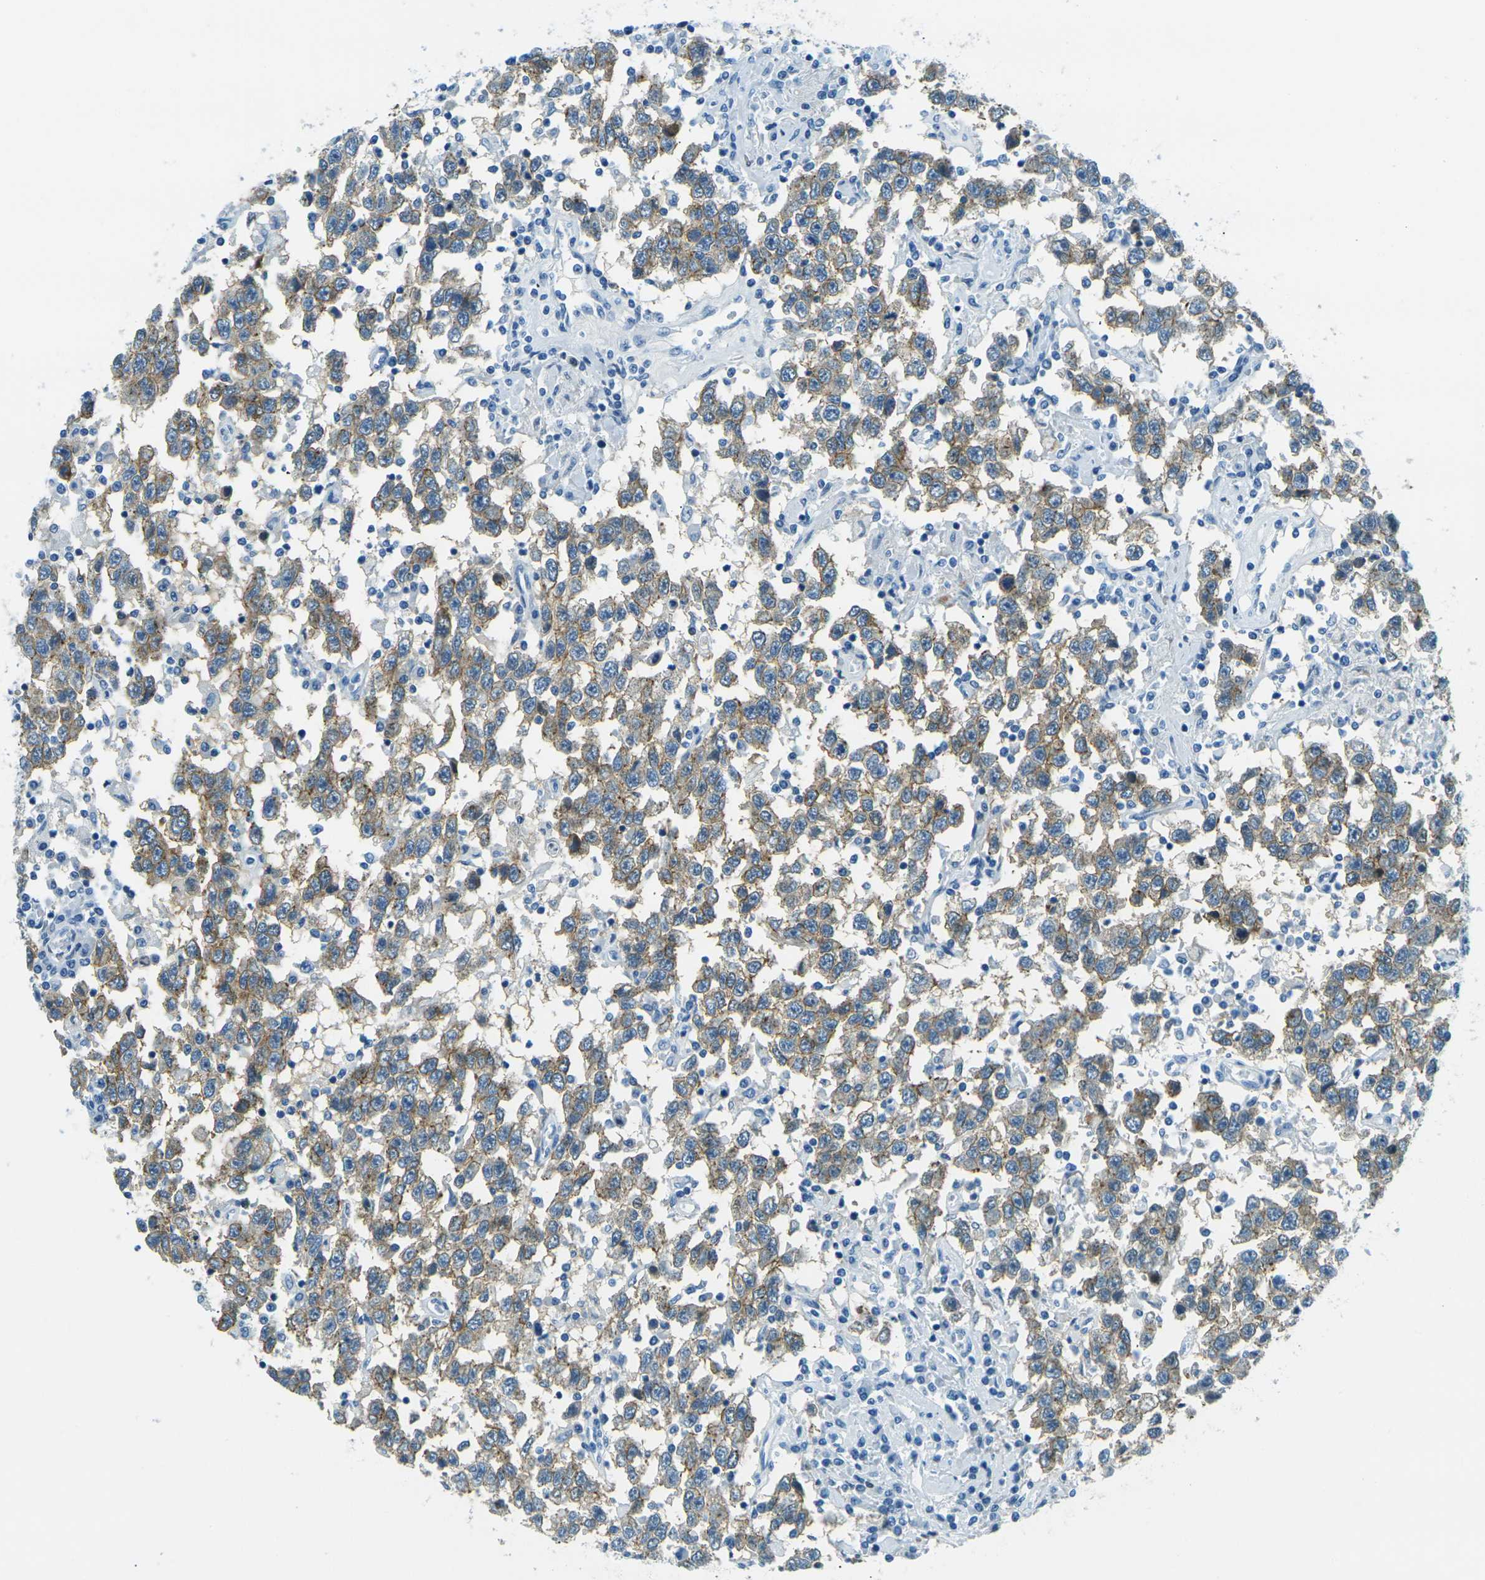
{"staining": {"intensity": "moderate", "quantity": ">75%", "location": "cytoplasmic/membranous"}, "tissue": "testis cancer", "cell_type": "Tumor cells", "image_type": "cancer", "snomed": [{"axis": "morphology", "description": "Seminoma, NOS"}, {"axis": "topography", "description": "Testis"}], "caption": "Immunohistochemical staining of testis cancer demonstrates medium levels of moderate cytoplasmic/membranous protein staining in about >75% of tumor cells.", "gene": "OCLN", "patient": {"sex": "male", "age": 41}}